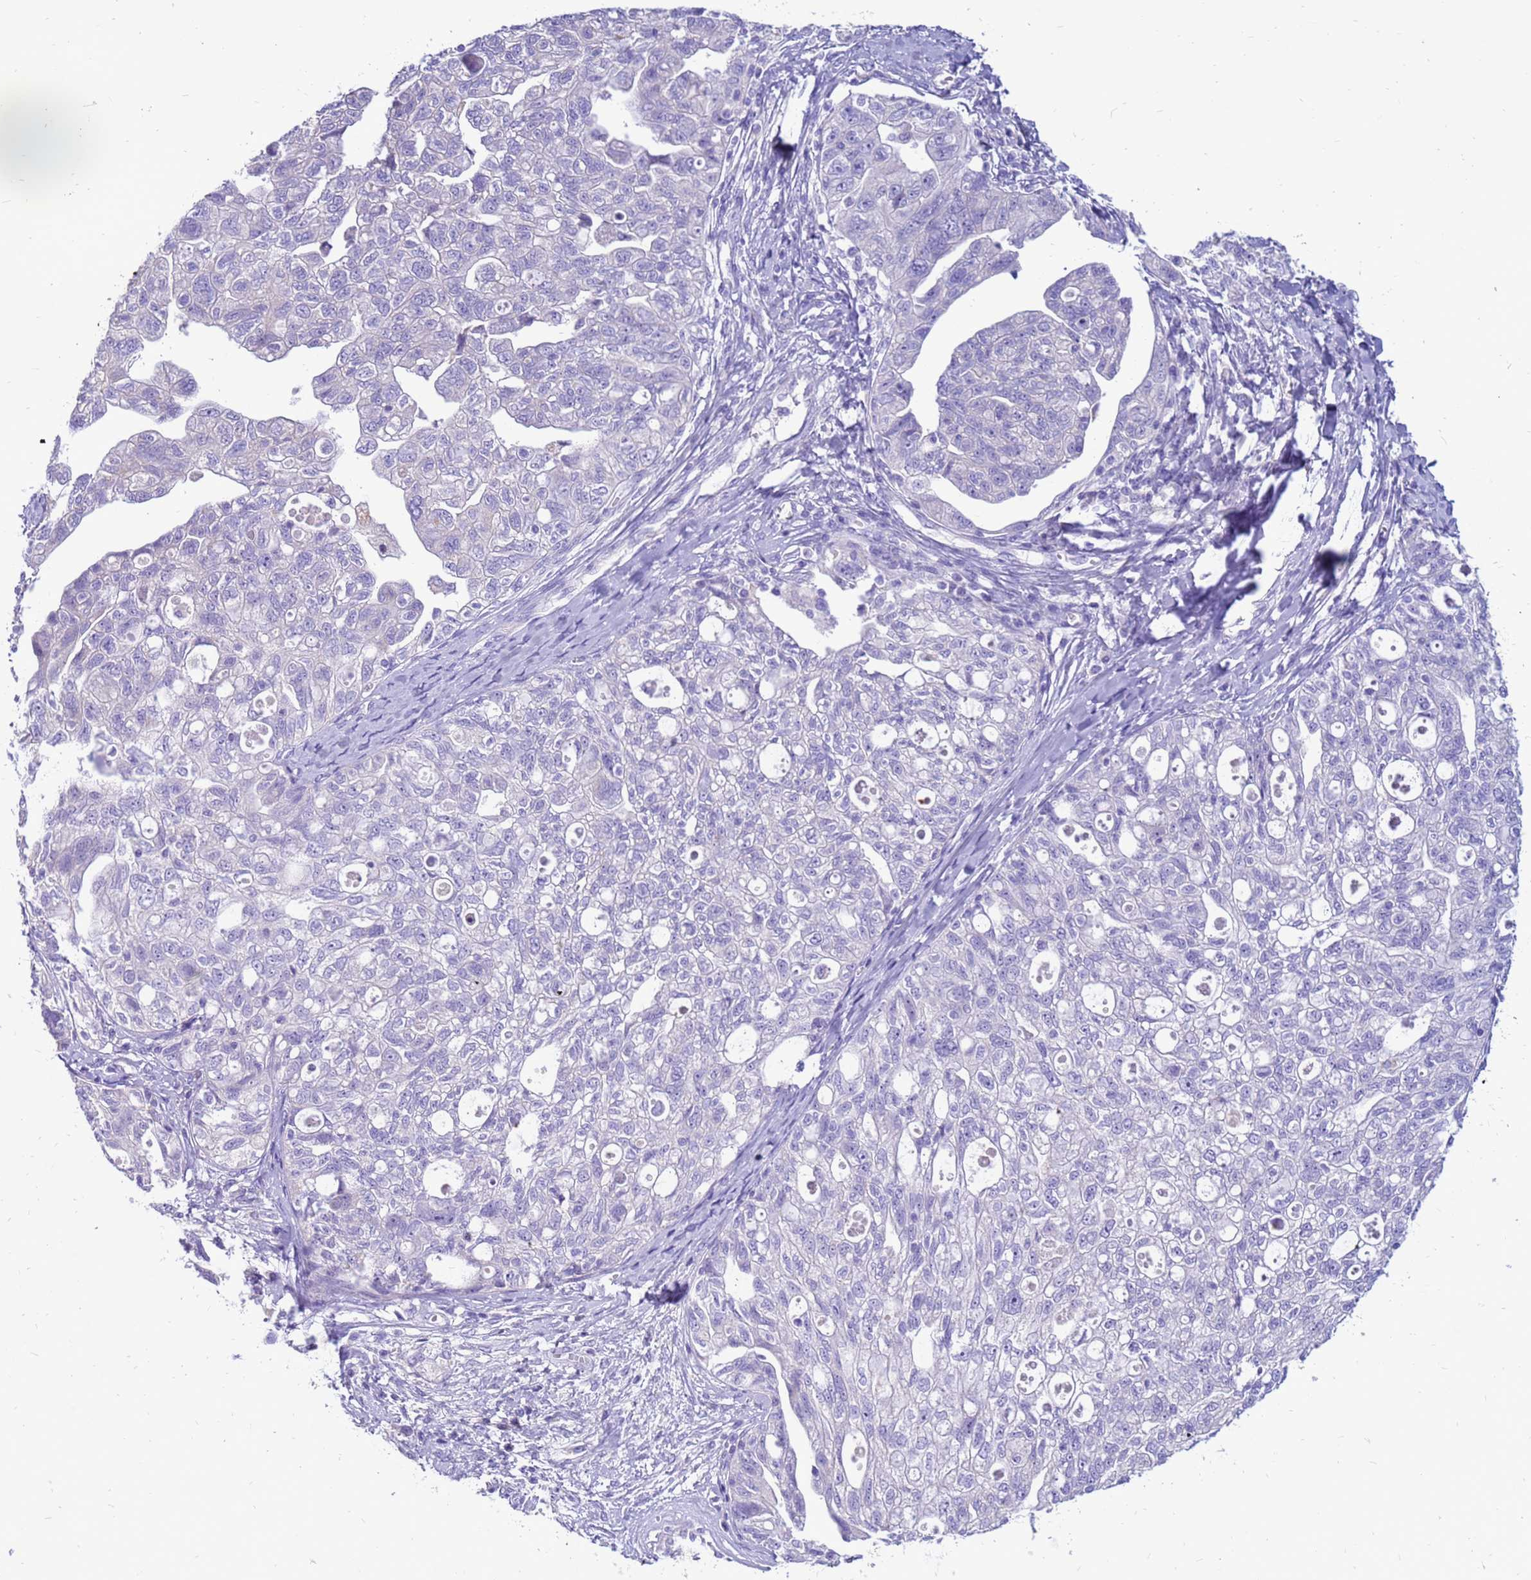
{"staining": {"intensity": "negative", "quantity": "none", "location": "none"}, "tissue": "ovarian cancer", "cell_type": "Tumor cells", "image_type": "cancer", "snomed": [{"axis": "morphology", "description": "Carcinoma, NOS"}, {"axis": "morphology", "description": "Cystadenocarcinoma, serous, NOS"}, {"axis": "topography", "description": "Ovary"}], "caption": "Protein analysis of ovarian cancer demonstrates no significant expression in tumor cells.", "gene": "PDE10A", "patient": {"sex": "female", "age": 69}}